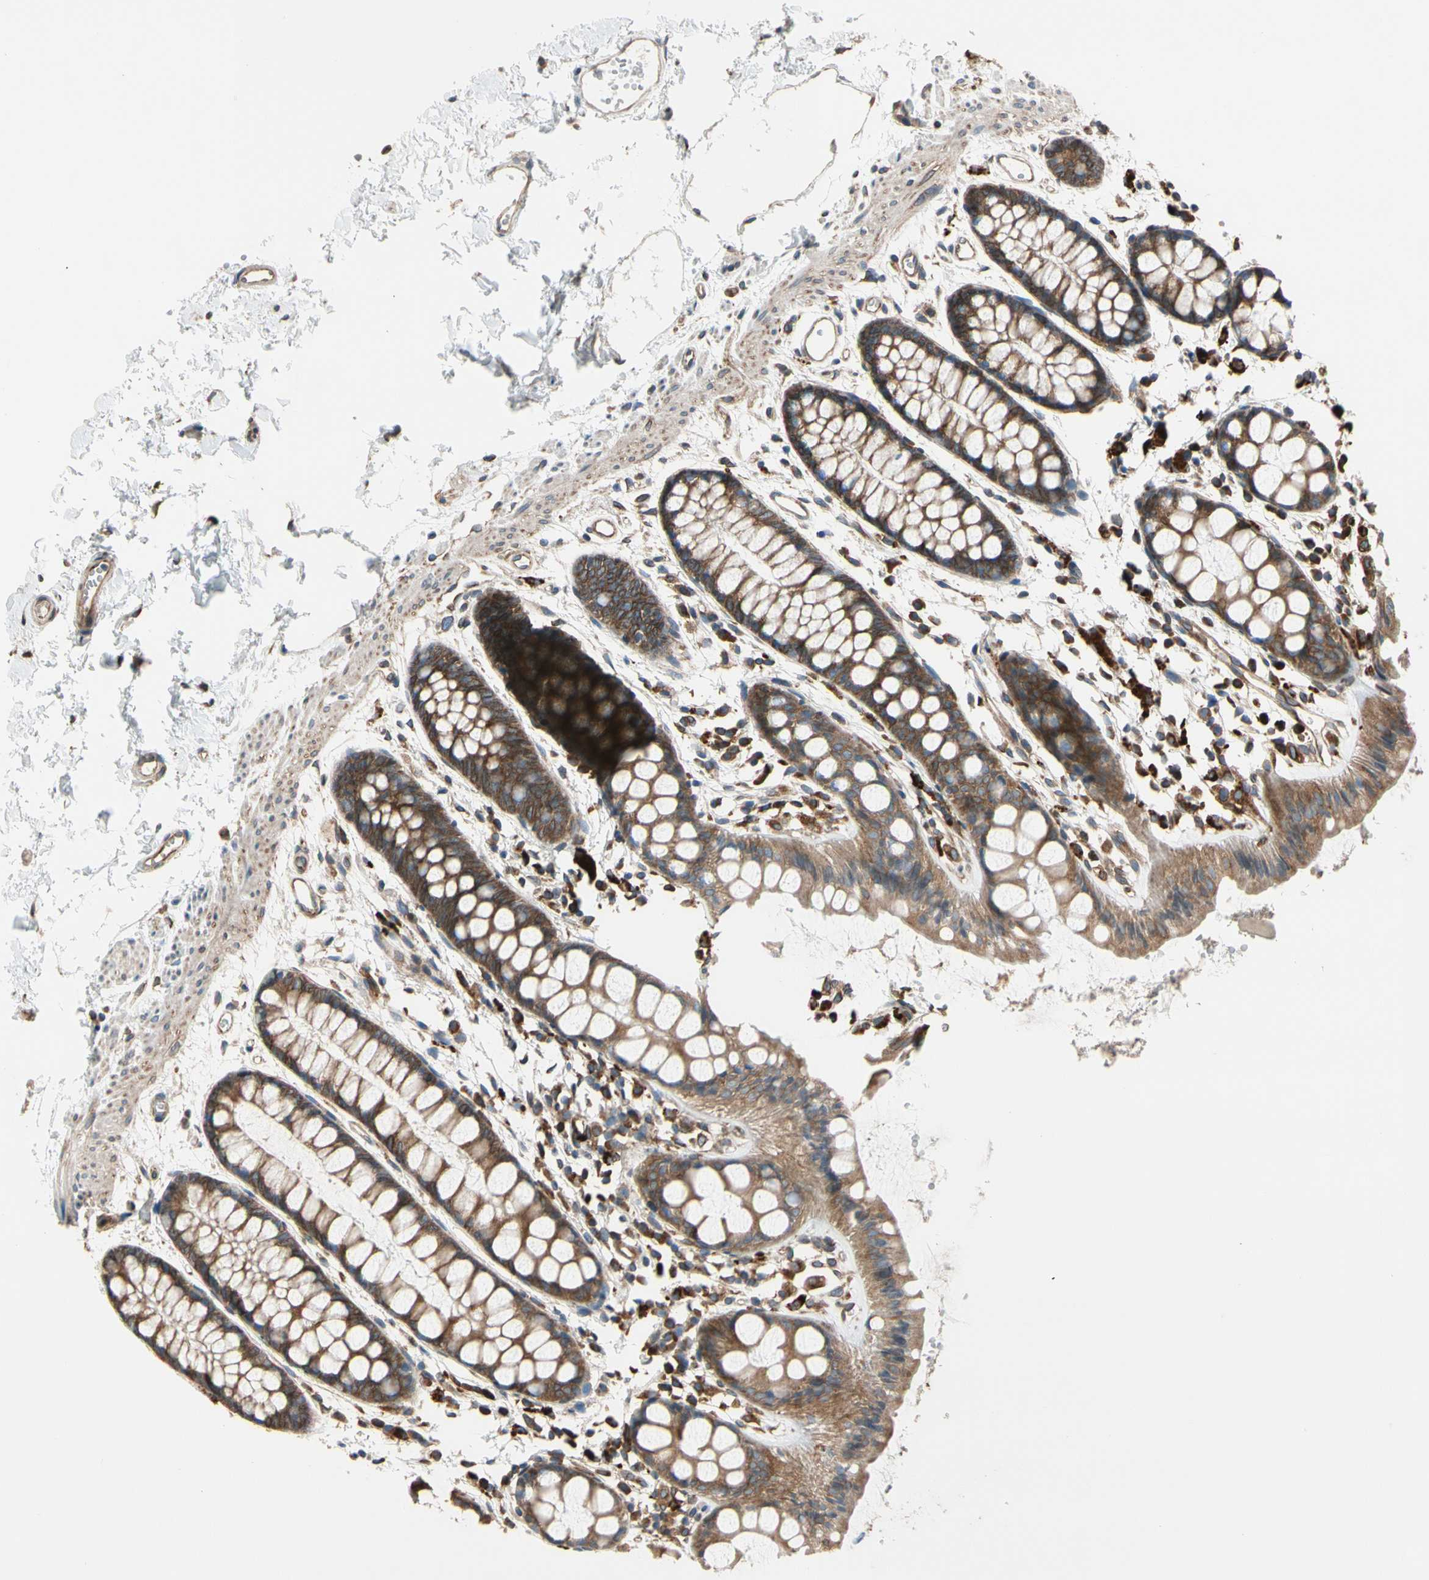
{"staining": {"intensity": "strong", "quantity": ">75%", "location": "cytoplasmic/membranous"}, "tissue": "rectum", "cell_type": "Glandular cells", "image_type": "normal", "snomed": [{"axis": "morphology", "description": "Normal tissue, NOS"}, {"axis": "topography", "description": "Rectum"}], "caption": "Glandular cells display high levels of strong cytoplasmic/membranous positivity in about >75% of cells in unremarkable rectum.", "gene": "CLCC1", "patient": {"sex": "female", "age": 66}}